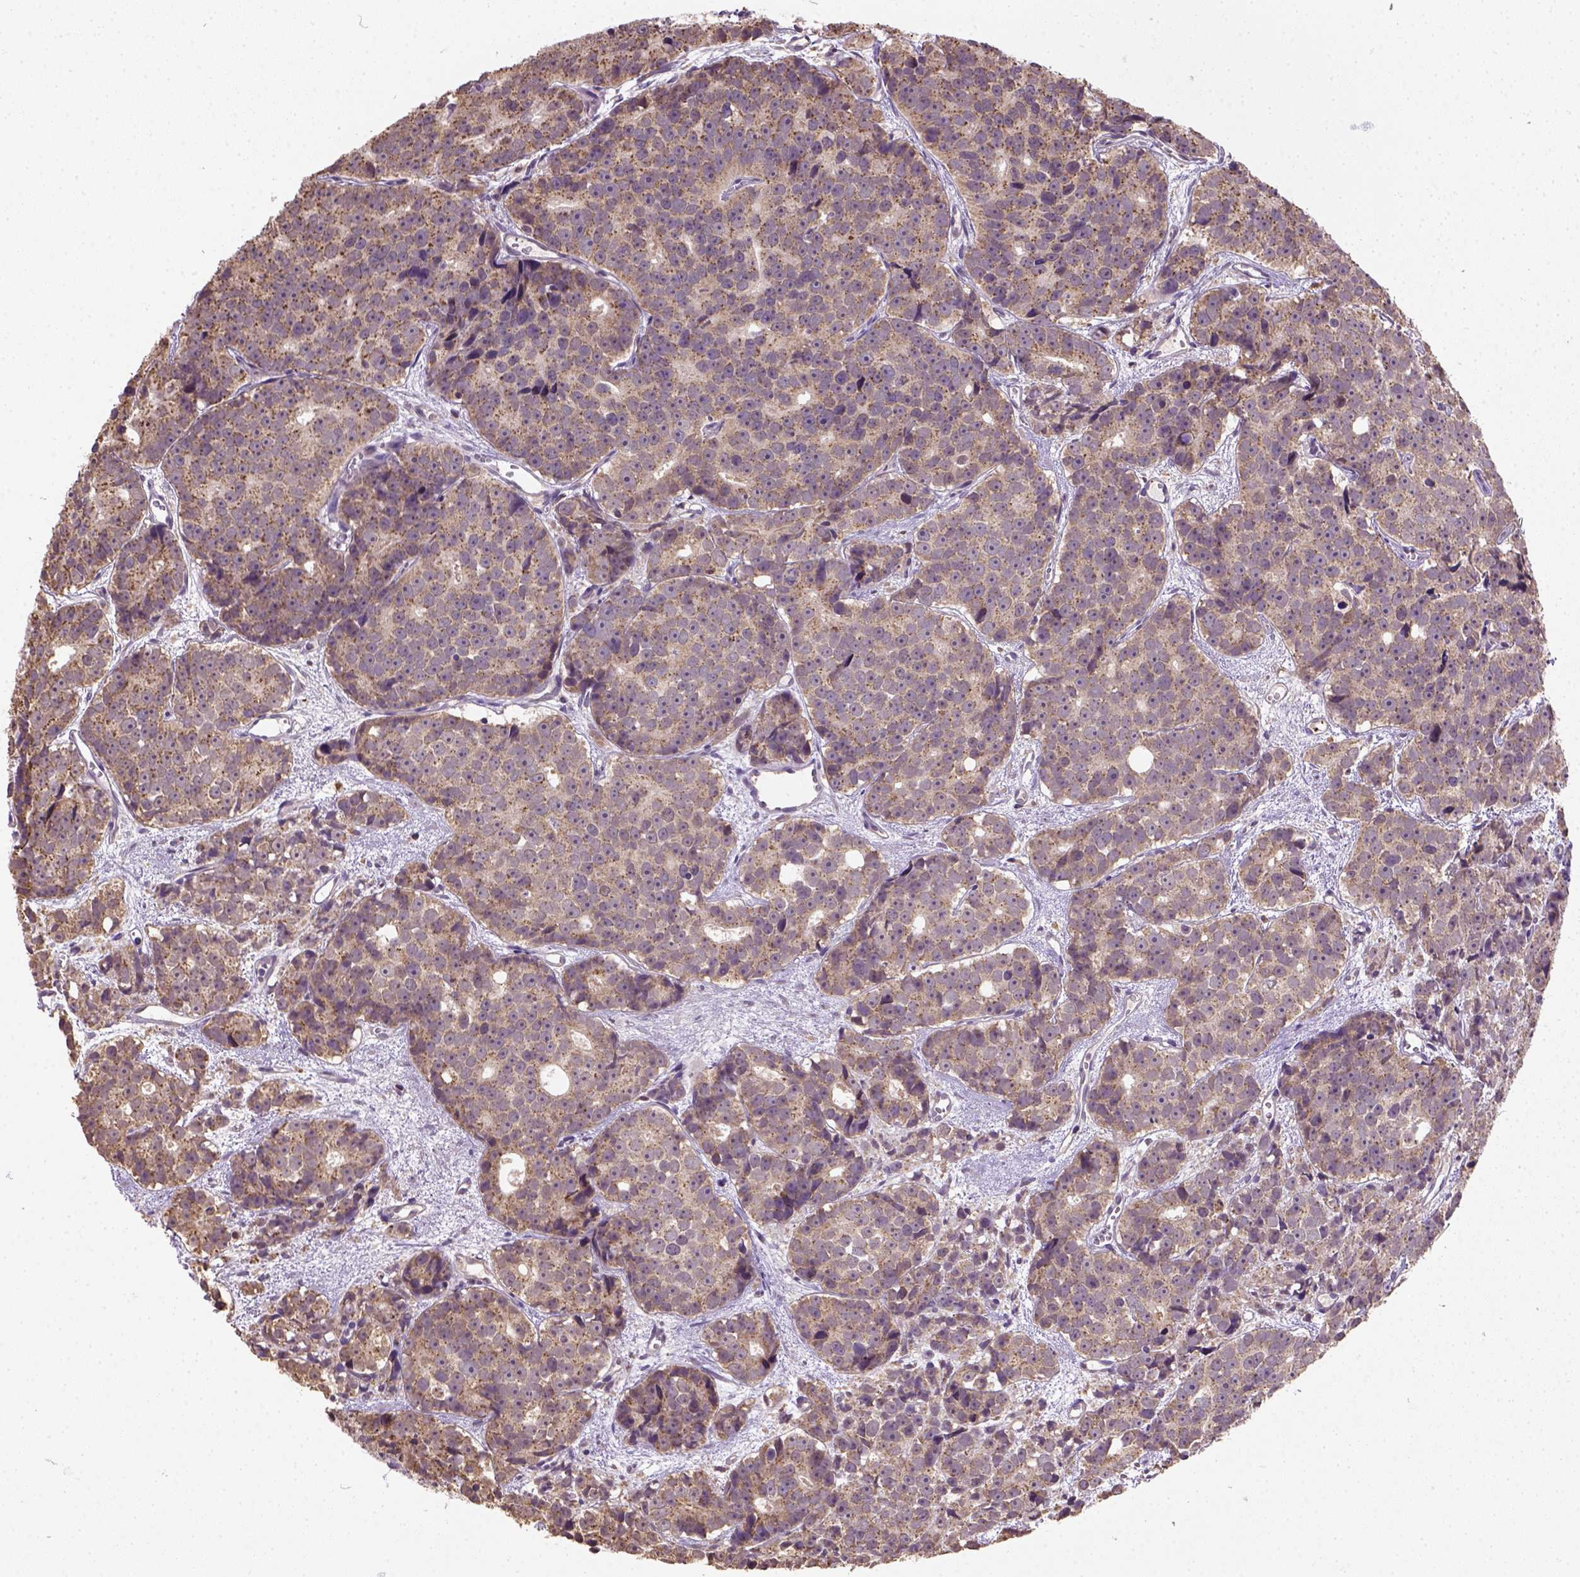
{"staining": {"intensity": "moderate", "quantity": ">75%", "location": "cytoplasmic/membranous"}, "tissue": "prostate cancer", "cell_type": "Tumor cells", "image_type": "cancer", "snomed": [{"axis": "morphology", "description": "Adenocarcinoma, High grade"}, {"axis": "topography", "description": "Prostate"}], "caption": "Tumor cells display medium levels of moderate cytoplasmic/membranous staining in approximately >75% of cells in human prostate high-grade adenocarcinoma. Nuclei are stained in blue.", "gene": "NUDT10", "patient": {"sex": "male", "age": 77}}